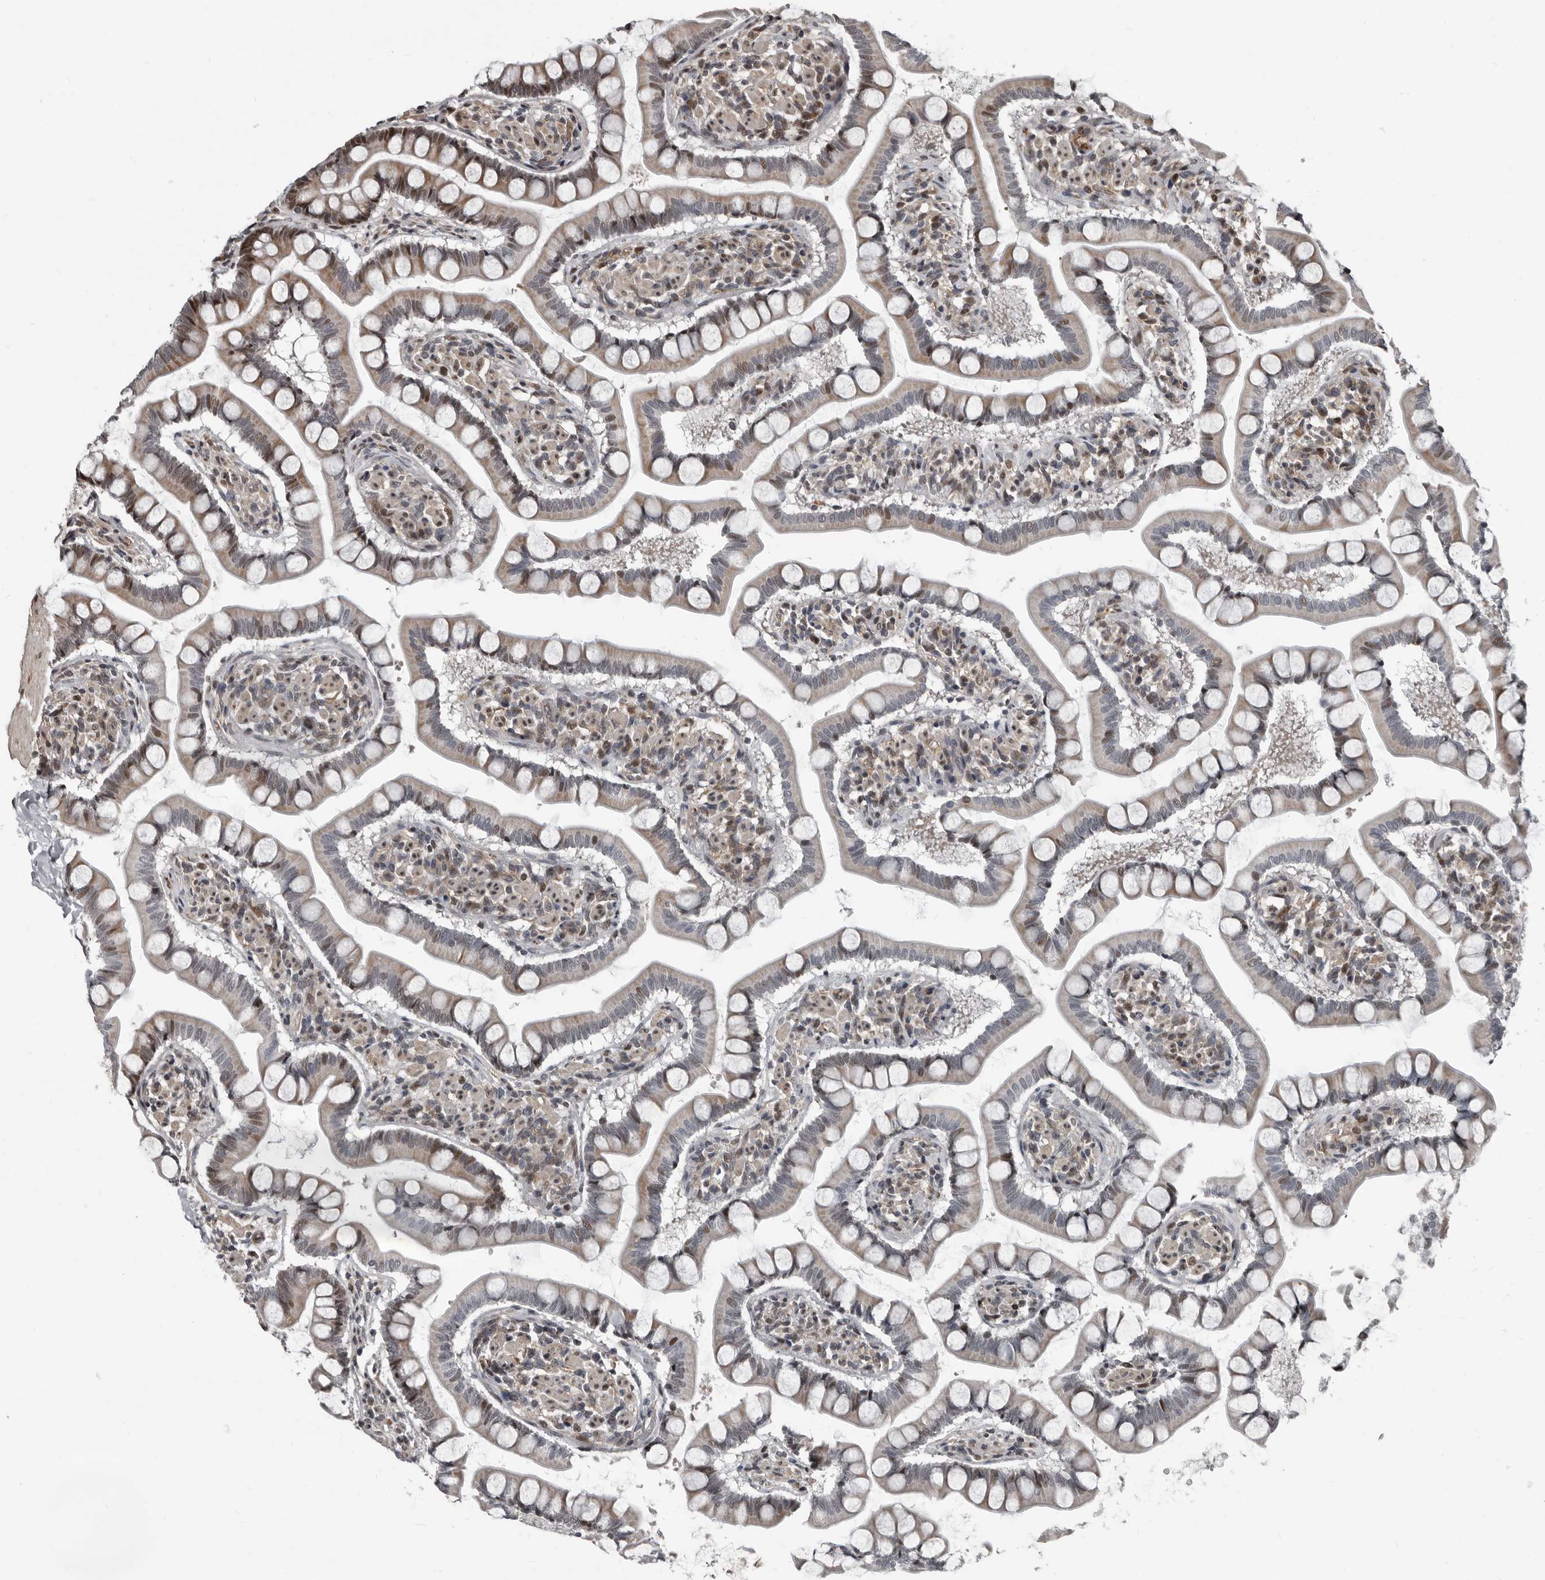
{"staining": {"intensity": "weak", "quantity": "25%-75%", "location": "cytoplasmic/membranous,nuclear"}, "tissue": "small intestine", "cell_type": "Glandular cells", "image_type": "normal", "snomed": [{"axis": "morphology", "description": "Normal tissue, NOS"}, {"axis": "topography", "description": "Small intestine"}], "caption": "Protein staining of unremarkable small intestine reveals weak cytoplasmic/membranous,nuclear positivity in approximately 25%-75% of glandular cells.", "gene": "CHD1L", "patient": {"sex": "male", "age": 41}}